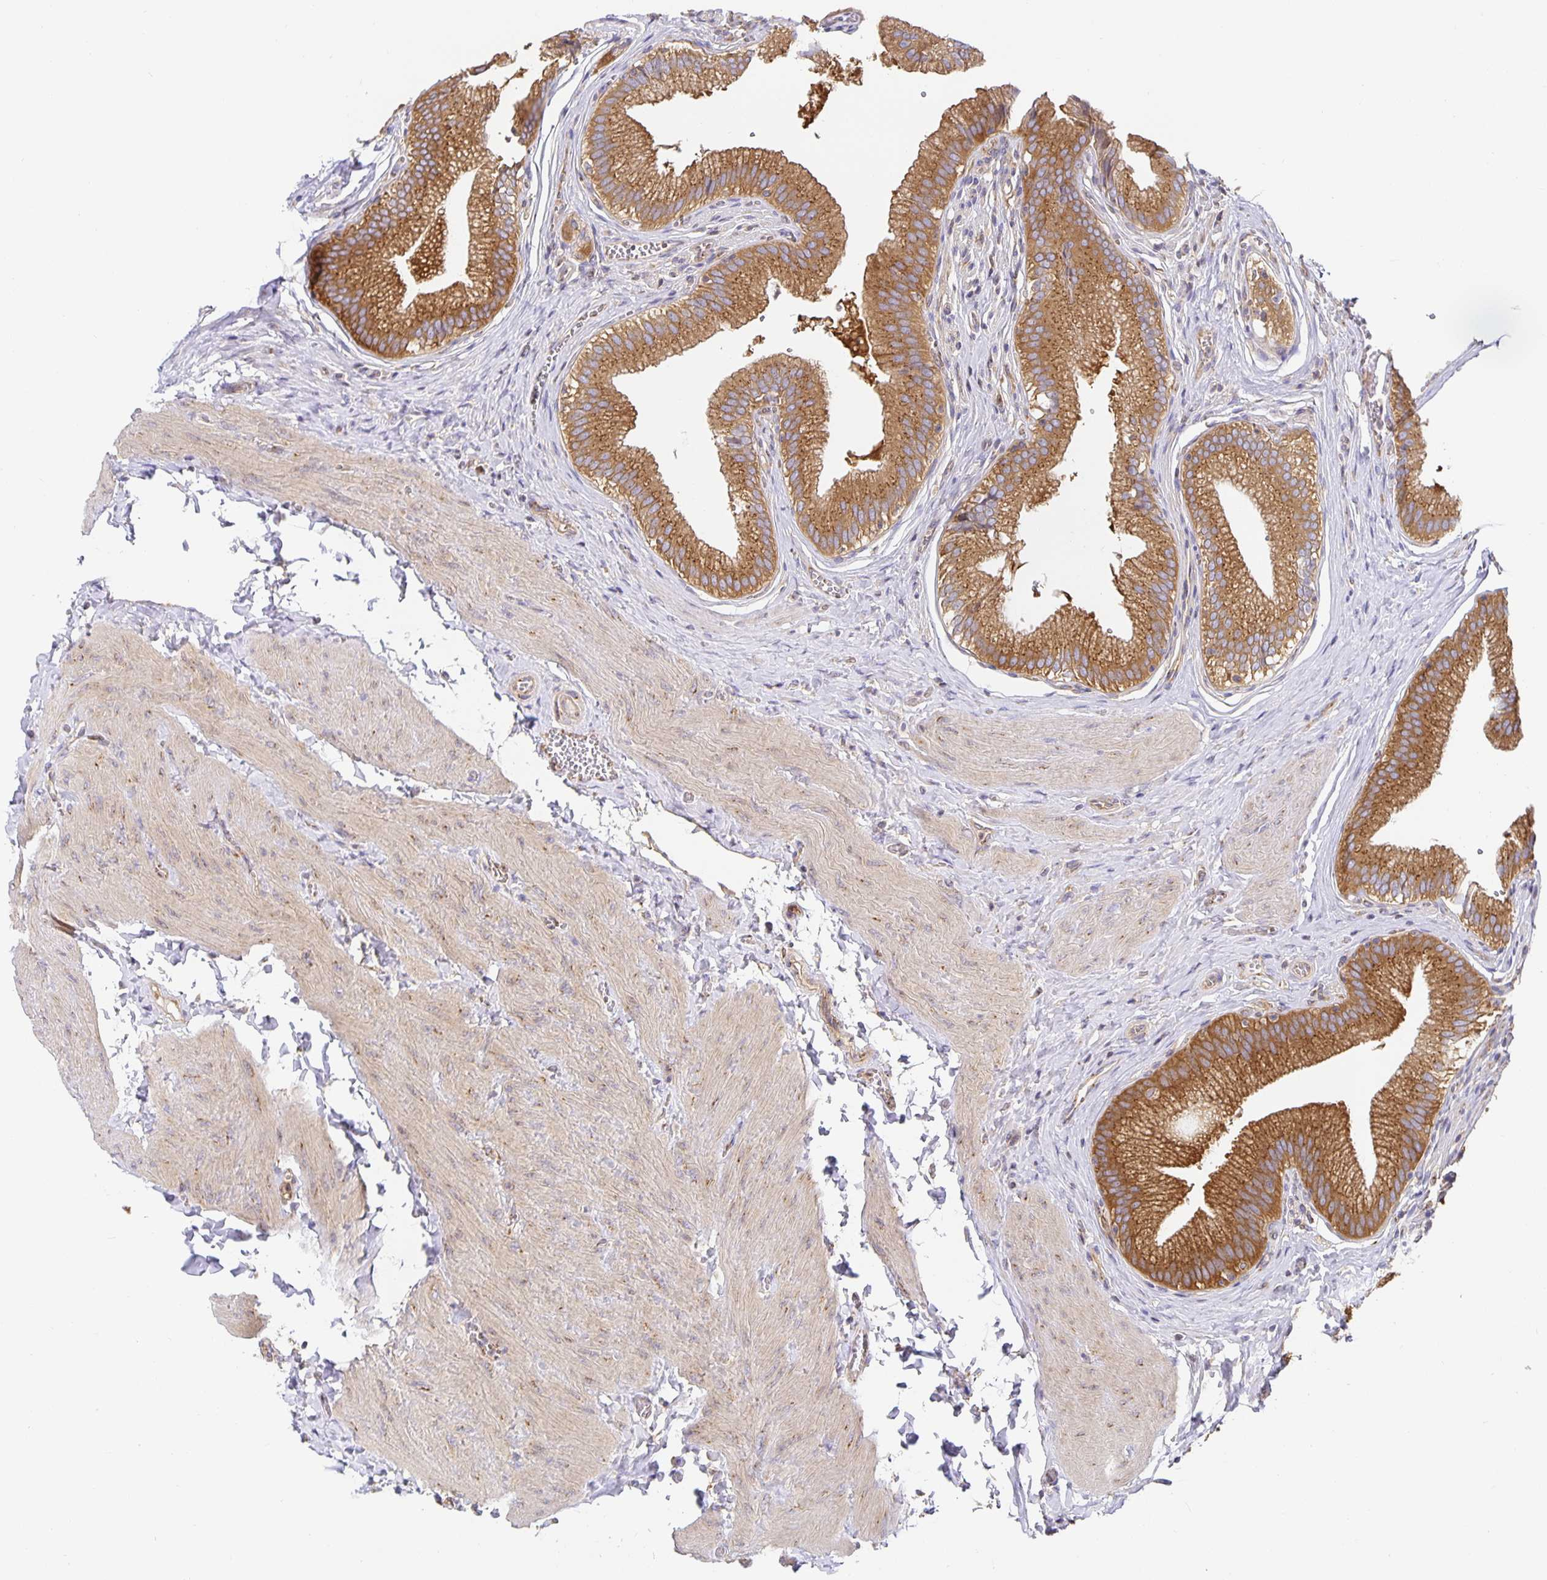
{"staining": {"intensity": "moderate", "quantity": ">75%", "location": "cytoplasmic/membranous"}, "tissue": "gallbladder", "cell_type": "Glandular cells", "image_type": "normal", "snomed": [{"axis": "morphology", "description": "Normal tissue, NOS"}, {"axis": "topography", "description": "Gallbladder"}, {"axis": "topography", "description": "Peripheral nerve tissue"}], "caption": "High-power microscopy captured an immunohistochemistry micrograph of normal gallbladder, revealing moderate cytoplasmic/membranous staining in about >75% of glandular cells.", "gene": "USO1", "patient": {"sex": "male", "age": 17}}